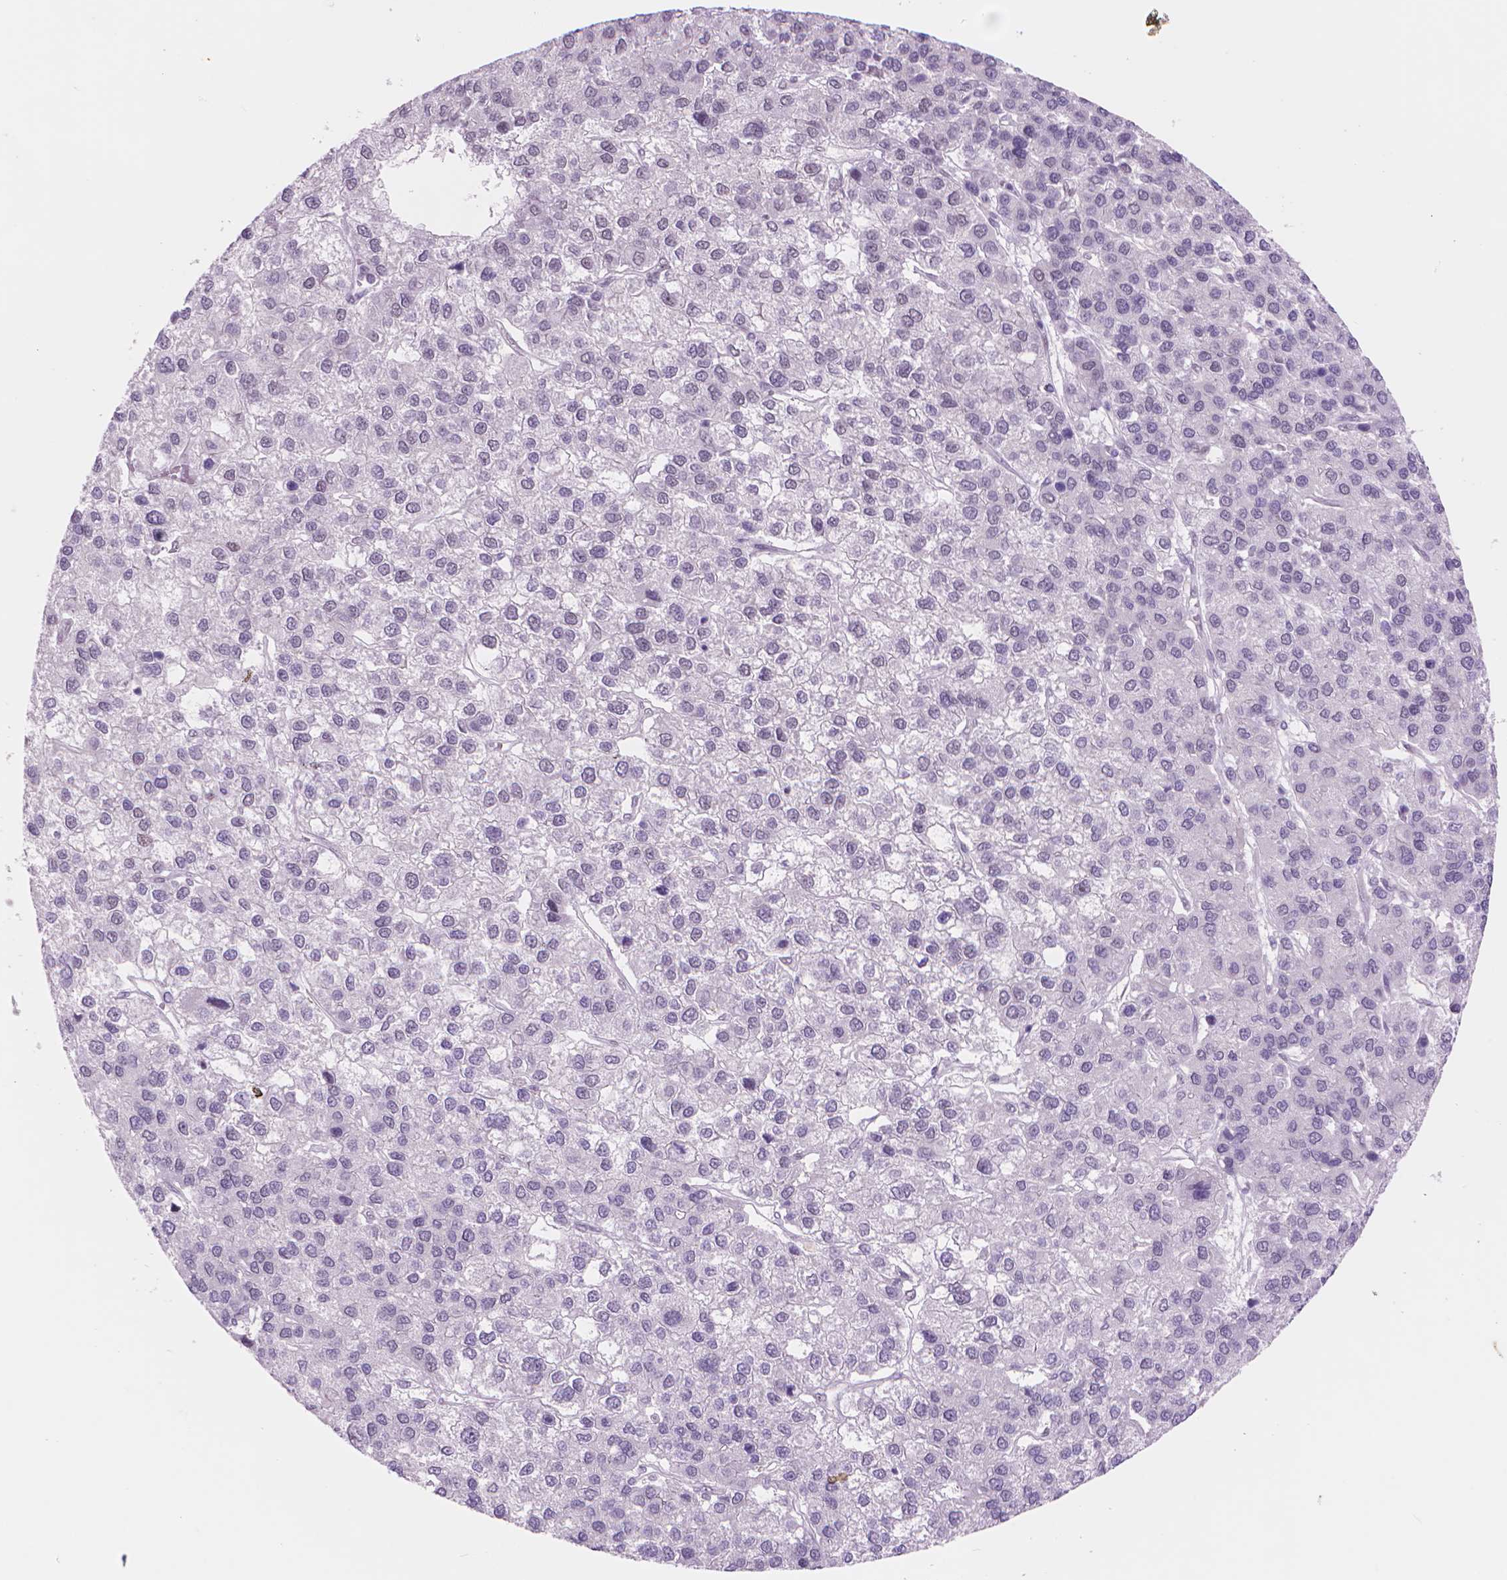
{"staining": {"intensity": "moderate", "quantity": "<25%", "location": "nuclear"}, "tissue": "liver cancer", "cell_type": "Tumor cells", "image_type": "cancer", "snomed": [{"axis": "morphology", "description": "Carcinoma, Hepatocellular, NOS"}, {"axis": "topography", "description": "Liver"}], "caption": "Liver cancer was stained to show a protein in brown. There is low levels of moderate nuclear staining in approximately <25% of tumor cells.", "gene": "POLR3D", "patient": {"sex": "female", "age": 41}}